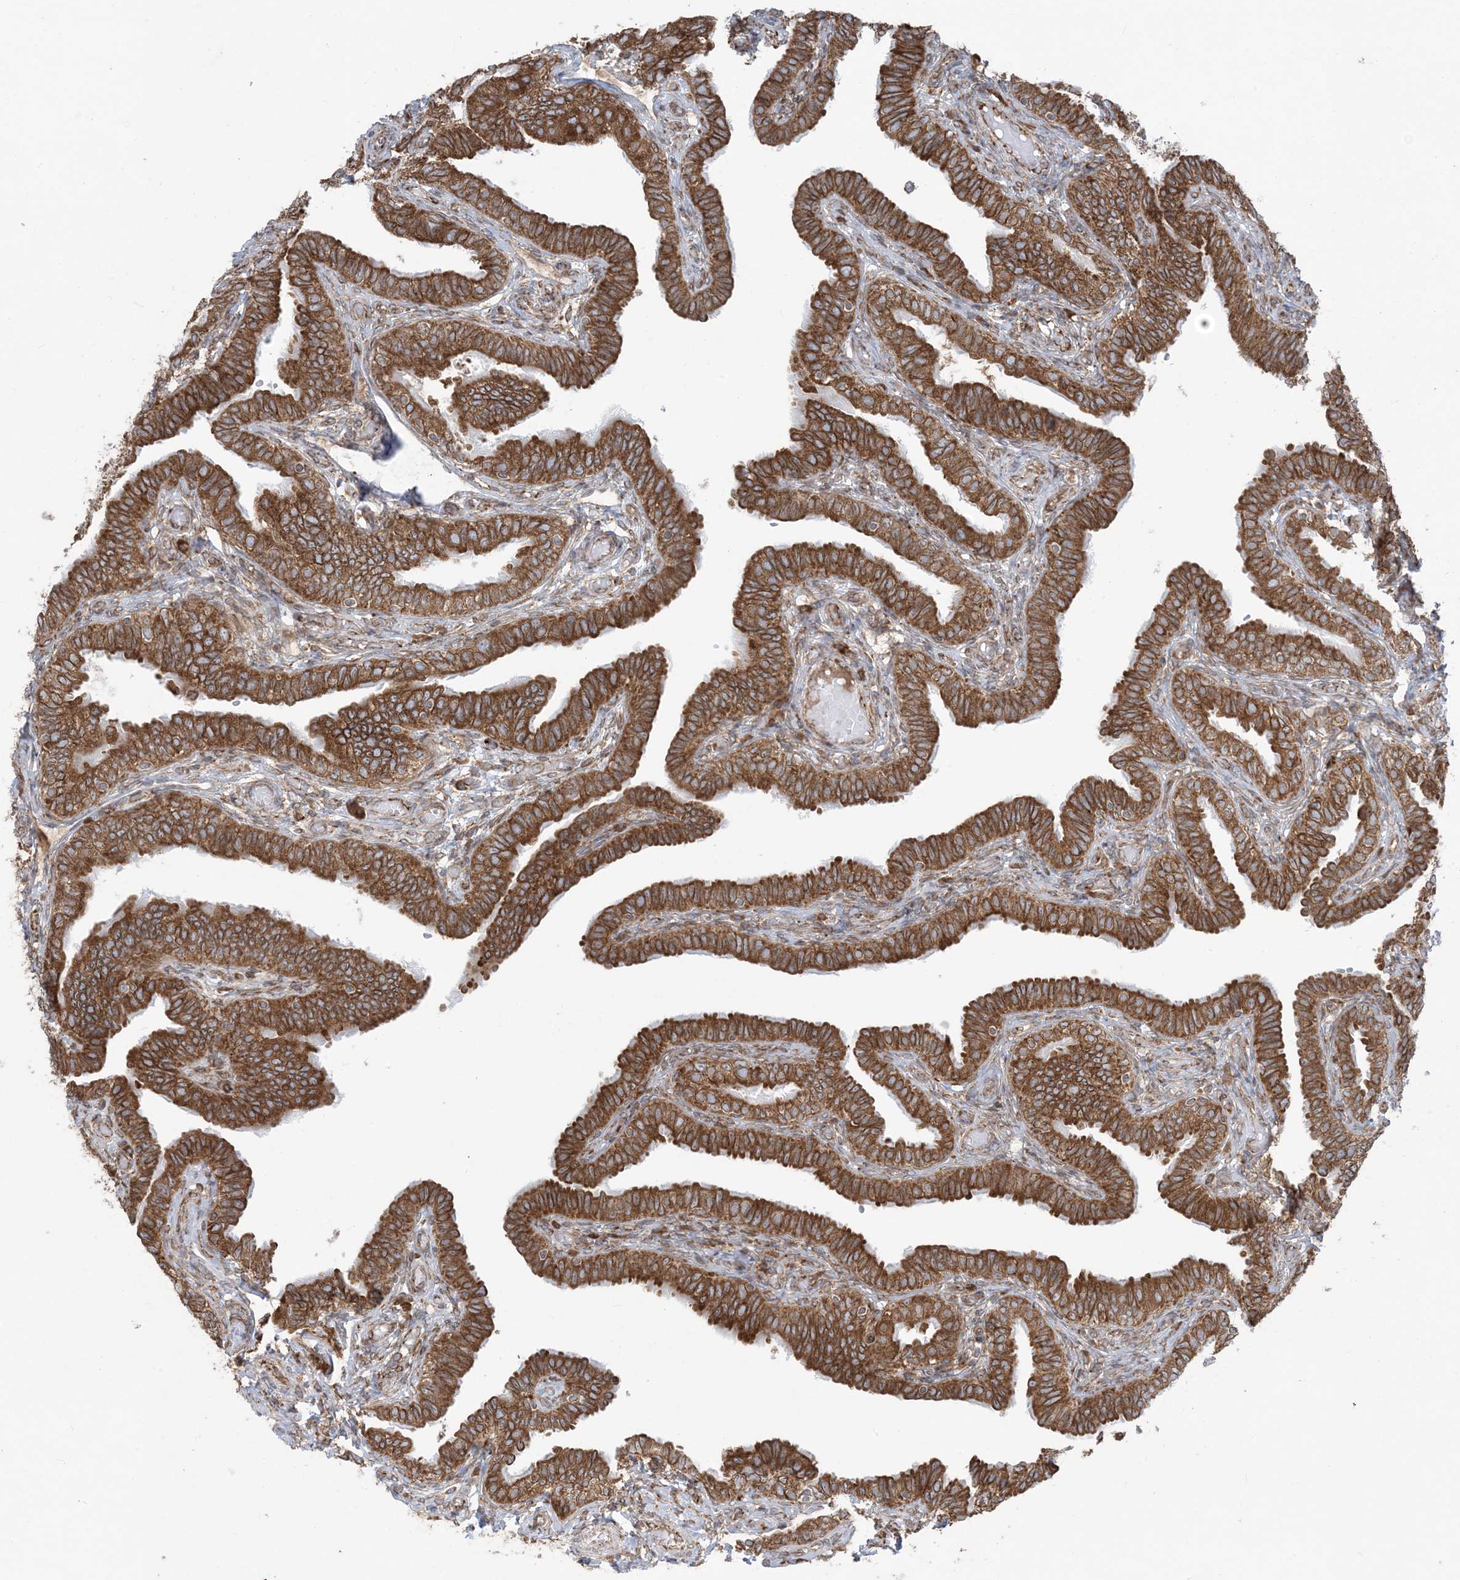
{"staining": {"intensity": "strong", "quantity": ">75%", "location": "cytoplasmic/membranous"}, "tissue": "fallopian tube", "cell_type": "Glandular cells", "image_type": "normal", "snomed": [{"axis": "morphology", "description": "Normal tissue, NOS"}, {"axis": "topography", "description": "Fallopian tube"}], "caption": "DAB immunohistochemical staining of normal fallopian tube exhibits strong cytoplasmic/membranous protein staining in about >75% of glandular cells. (DAB (3,3'-diaminobenzidine) = brown stain, brightfield microscopy at high magnification).", "gene": "UBXN4", "patient": {"sex": "female", "age": 39}}